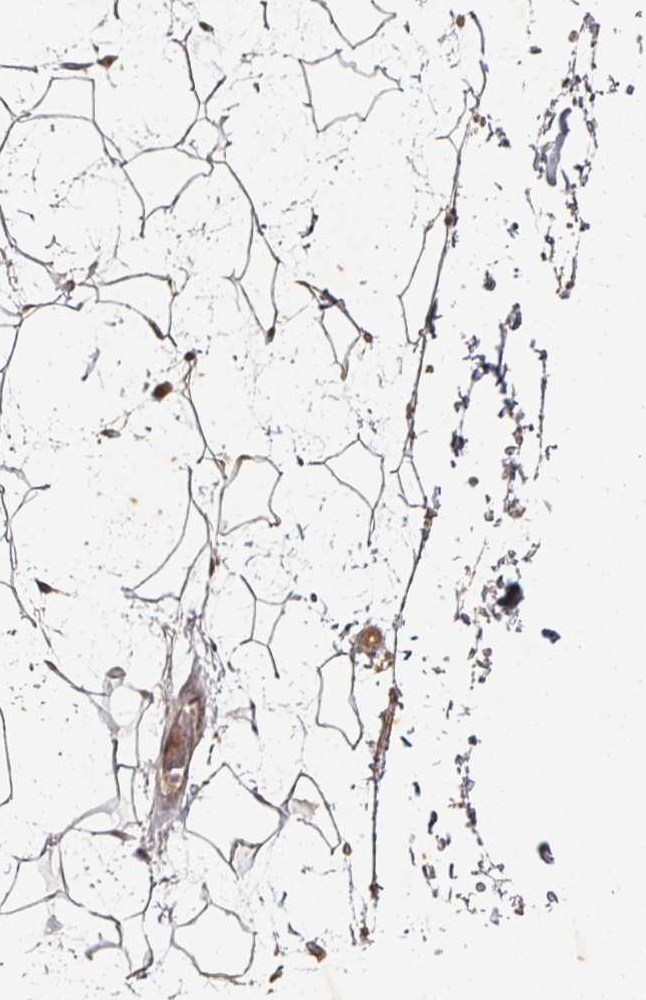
{"staining": {"intensity": "weak", "quantity": "25%-75%", "location": "cytoplasmic/membranous"}, "tissue": "adipose tissue", "cell_type": "Adipocytes", "image_type": "normal", "snomed": [{"axis": "morphology", "description": "Normal tissue, NOS"}, {"axis": "topography", "description": "Breast"}], "caption": "Human adipose tissue stained with a brown dye reveals weak cytoplasmic/membranous positive staining in about 25%-75% of adipocytes.", "gene": "CAPN5", "patient": {"sex": "female", "age": 26}}